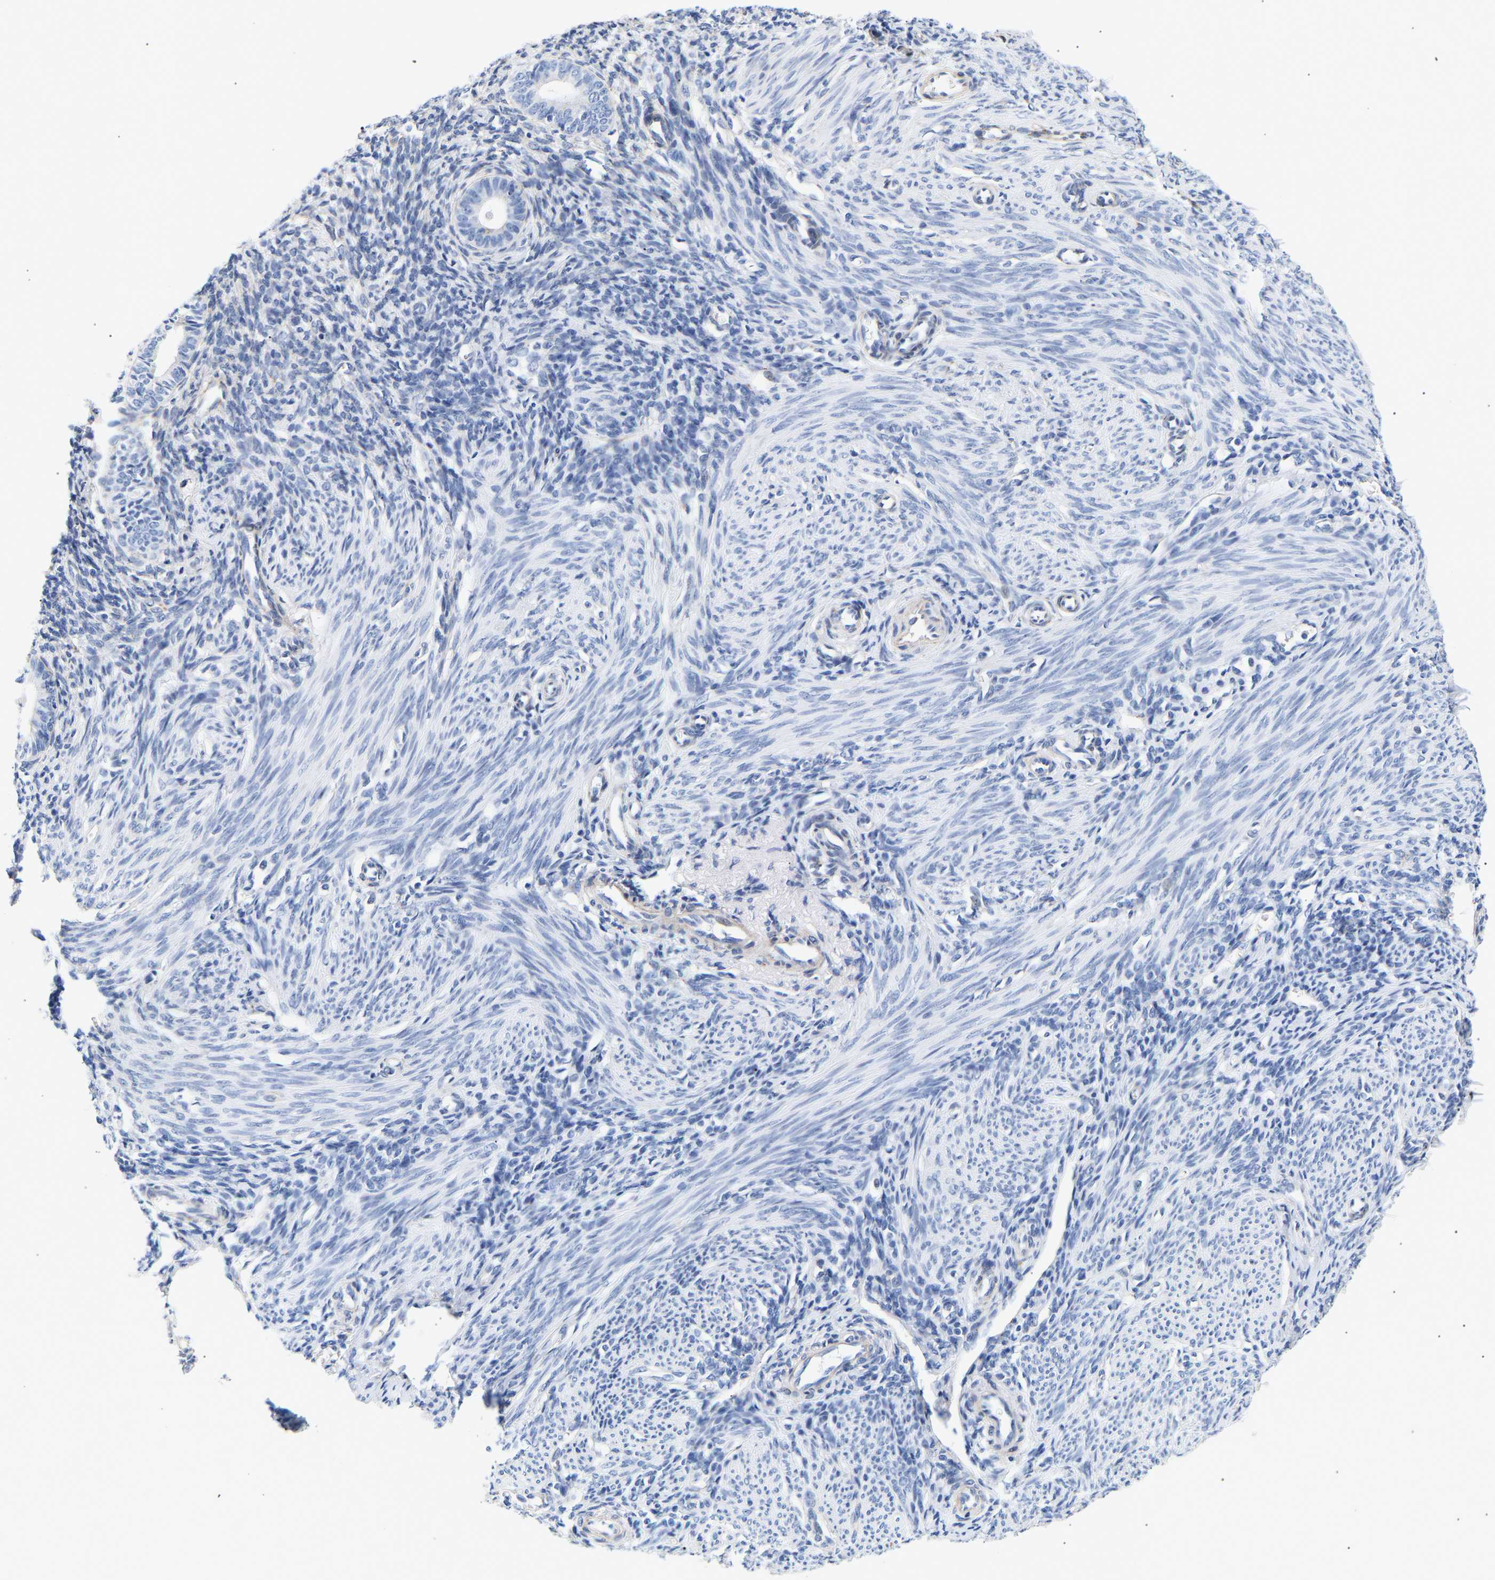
{"staining": {"intensity": "negative", "quantity": "none", "location": "none"}, "tissue": "endometrium", "cell_type": "Cells in endometrial stroma", "image_type": "normal", "snomed": [{"axis": "morphology", "description": "Normal tissue, NOS"}, {"axis": "morphology", "description": "Adenocarcinoma, NOS"}, {"axis": "topography", "description": "Endometrium"}], "caption": "Immunohistochemistry histopathology image of unremarkable human endometrium stained for a protein (brown), which shows no staining in cells in endometrial stroma. The staining is performed using DAB (3,3'-diaminobenzidine) brown chromogen with nuclei counter-stained in using hematoxylin.", "gene": "IGFBP7", "patient": {"sex": "female", "age": 57}}